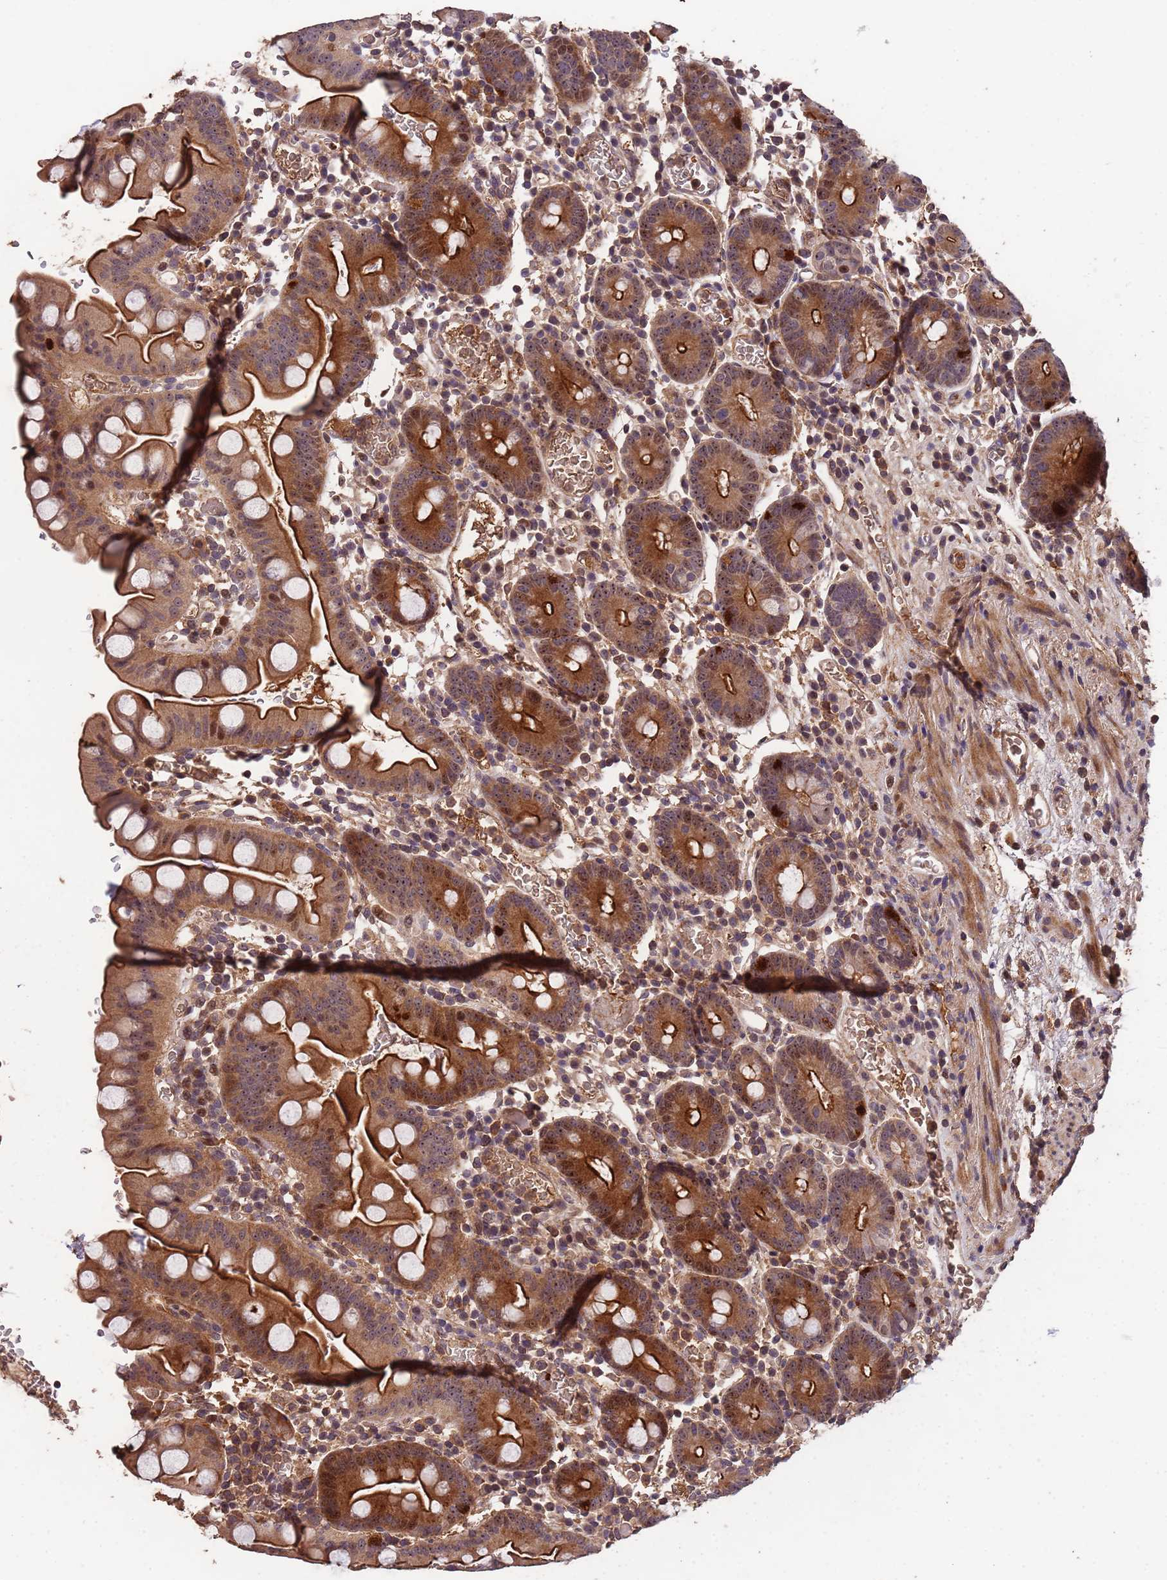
{"staining": {"intensity": "moderate", "quantity": ">75%", "location": "cytoplasmic/membranous,nuclear"}, "tissue": "small intestine", "cell_type": "Glandular cells", "image_type": "normal", "snomed": [{"axis": "morphology", "description": "Normal tissue, NOS"}, {"axis": "topography", "description": "Stomach, upper"}, {"axis": "topography", "description": "Stomach, lower"}, {"axis": "topography", "description": "Small intestine"}], "caption": "The image shows a brown stain indicating the presence of a protein in the cytoplasmic/membranous,nuclear of glandular cells in small intestine. (IHC, brightfield microscopy, high magnification).", "gene": "CCDC184", "patient": {"sex": "male", "age": 68}}